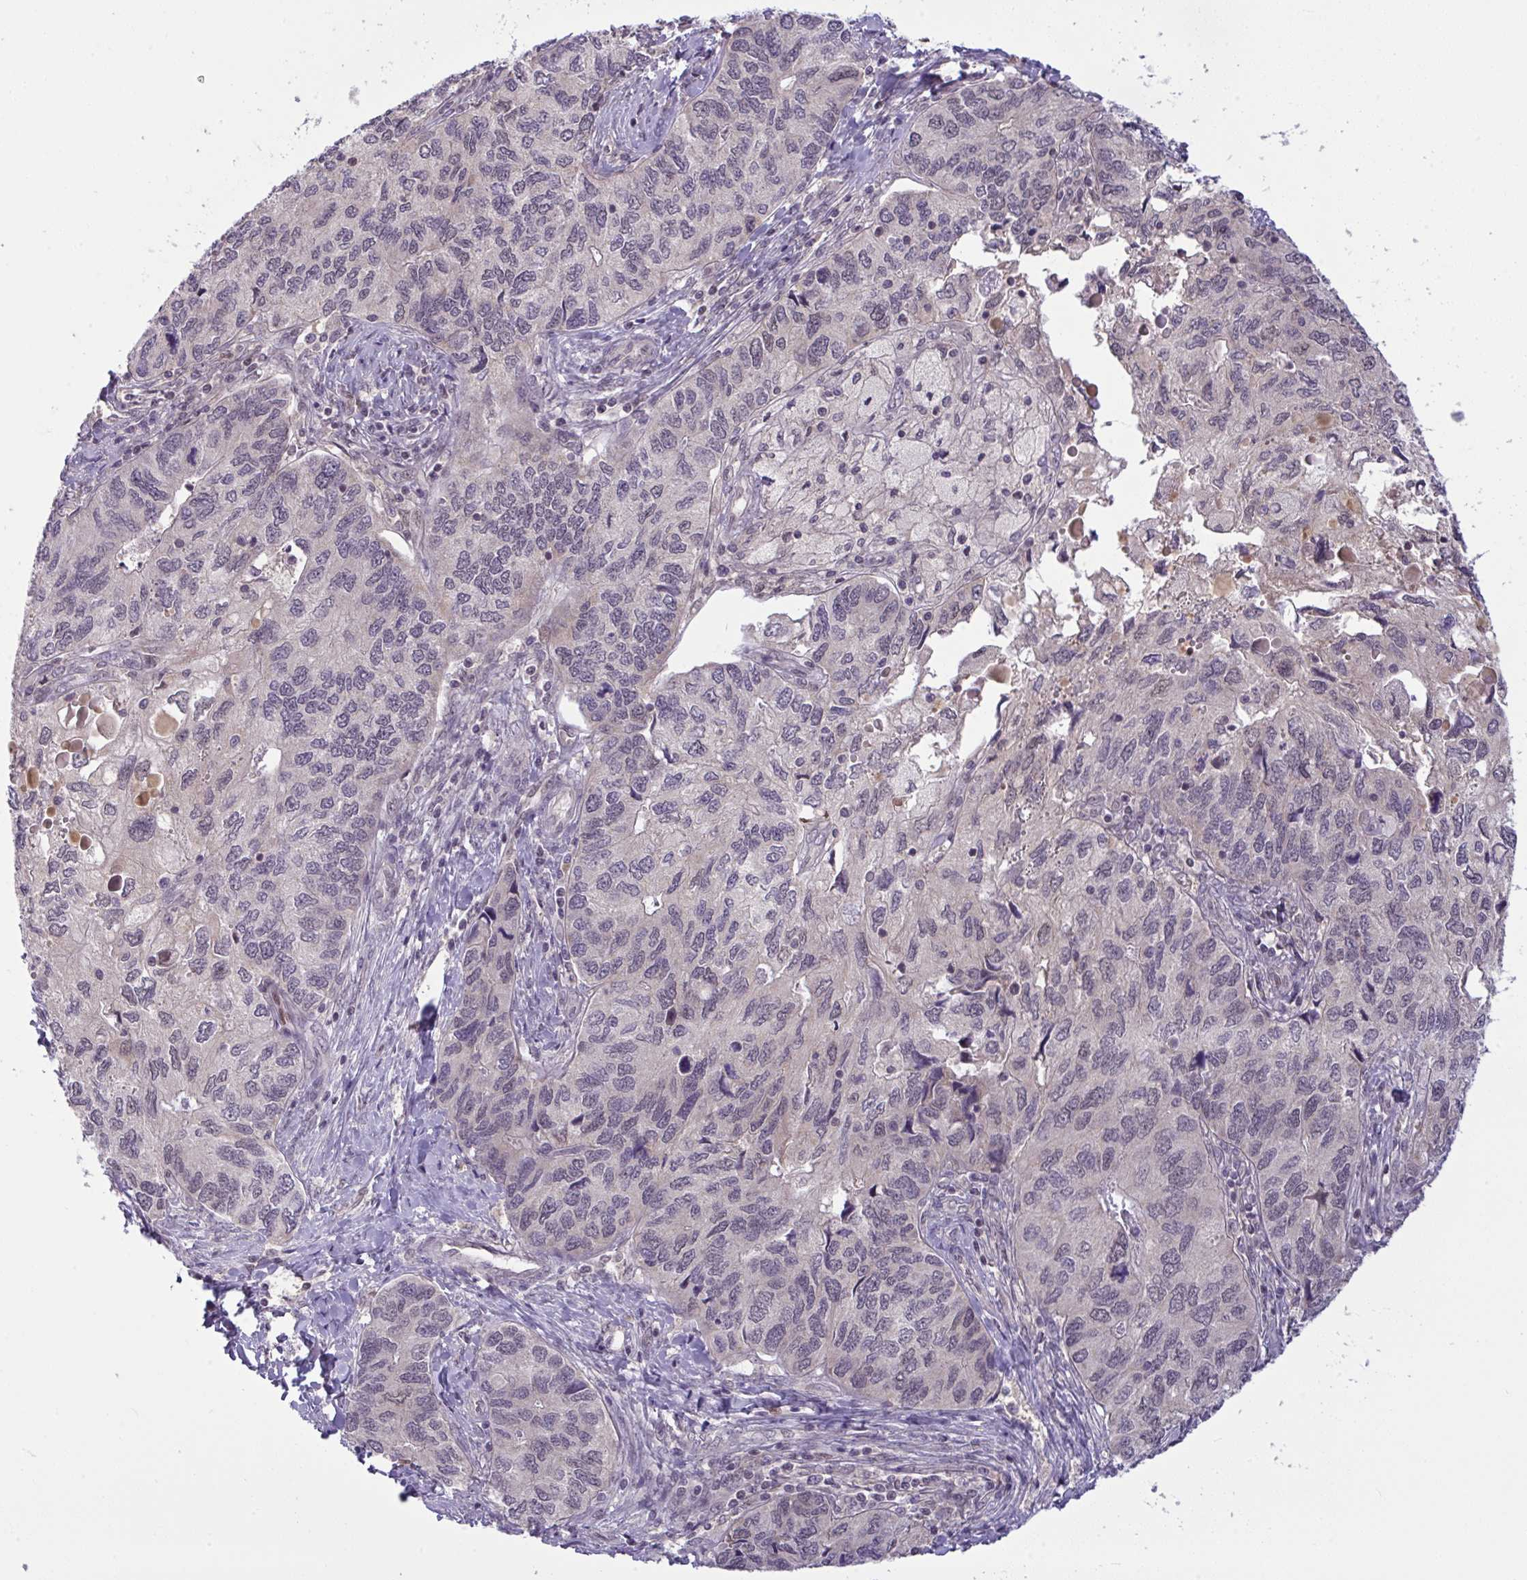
{"staining": {"intensity": "weak", "quantity": "<25%", "location": "cytoplasmic/membranous"}, "tissue": "endometrial cancer", "cell_type": "Tumor cells", "image_type": "cancer", "snomed": [{"axis": "morphology", "description": "Carcinoma, NOS"}, {"axis": "topography", "description": "Uterus"}], "caption": "Protein analysis of carcinoma (endometrial) demonstrates no significant staining in tumor cells. The staining was performed using DAB (3,3'-diaminobenzidine) to visualize the protein expression in brown, while the nuclei were stained in blue with hematoxylin (Magnification: 20x).", "gene": "KLF2", "patient": {"sex": "female", "age": 76}}